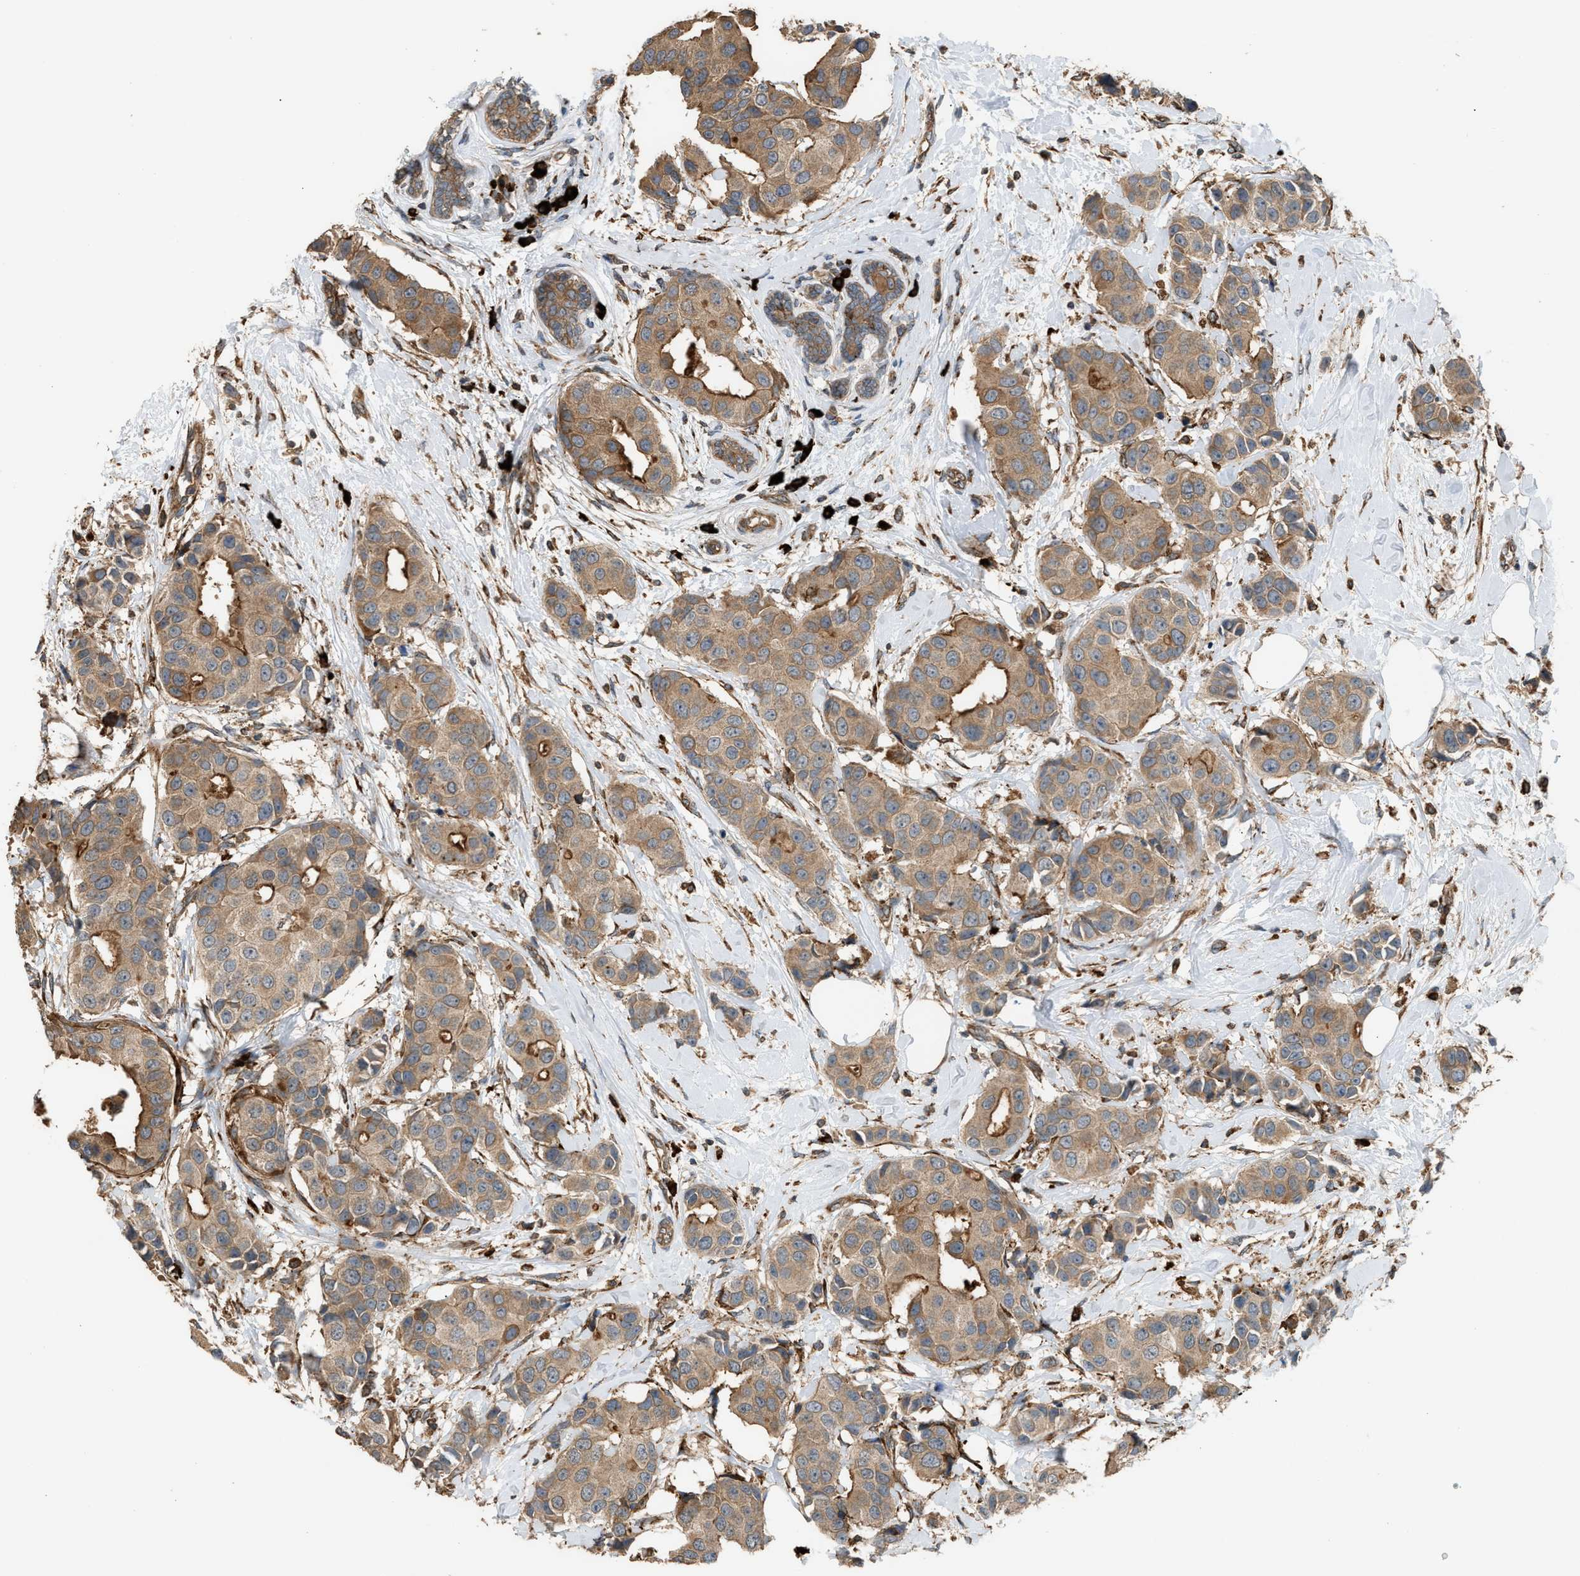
{"staining": {"intensity": "moderate", "quantity": ">75%", "location": "cytoplasmic/membranous"}, "tissue": "breast cancer", "cell_type": "Tumor cells", "image_type": "cancer", "snomed": [{"axis": "morphology", "description": "Normal tissue, NOS"}, {"axis": "morphology", "description": "Duct carcinoma"}, {"axis": "topography", "description": "Breast"}], "caption": "Human breast cancer stained with a protein marker shows moderate staining in tumor cells.", "gene": "BAIAP2L1", "patient": {"sex": "female", "age": 39}}